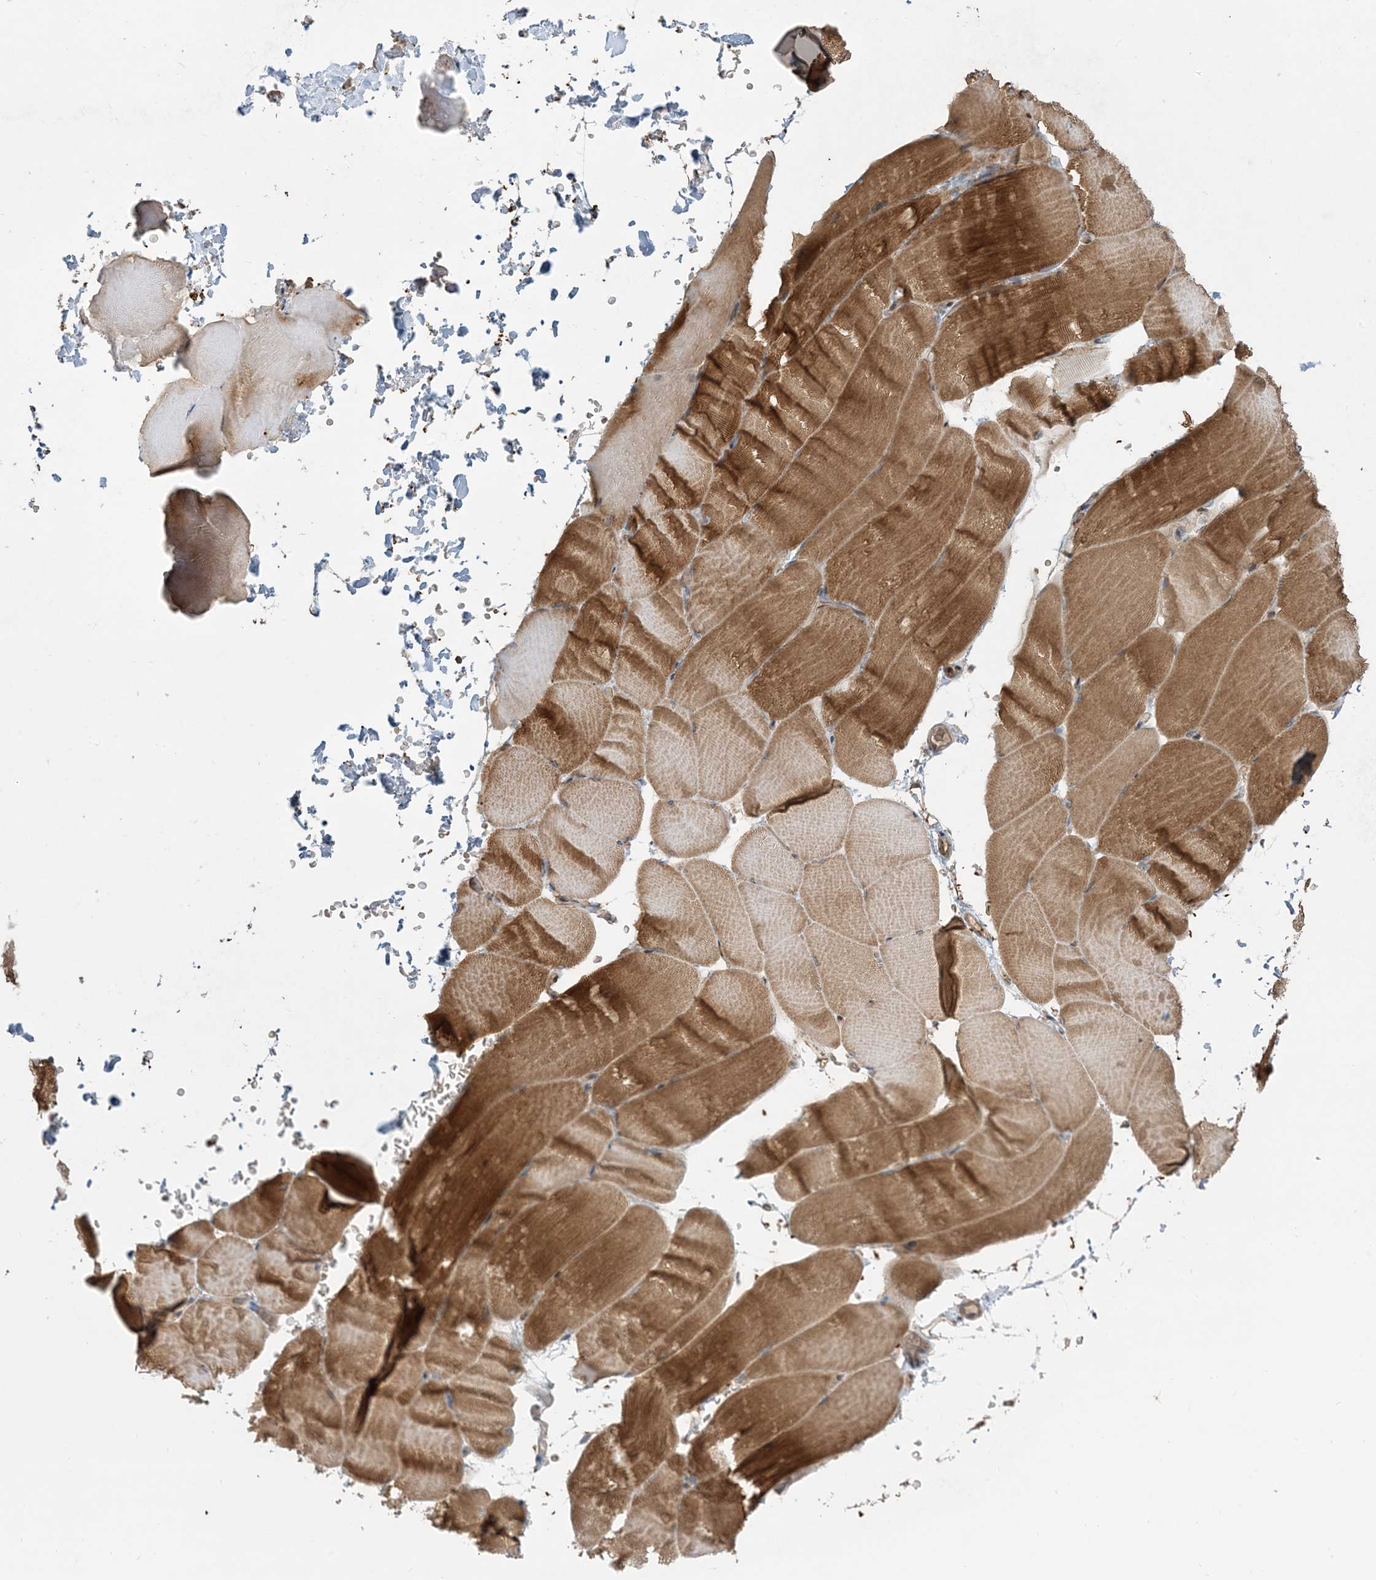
{"staining": {"intensity": "moderate", "quantity": ">75%", "location": "cytoplasmic/membranous"}, "tissue": "skeletal muscle", "cell_type": "Myocytes", "image_type": "normal", "snomed": [{"axis": "morphology", "description": "Normal tissue, NOS"}, {"axis": "topography", "description": "Skeletal muscle"}, {"axis": "topography", "description": "Parathyroid gland"}], "caption": "Immunohistochemical staining of benign human skeletal muscle exhibits >75% levels of moderate cytoplasmic/membranous protein expression in about >75% of myocytes. (Brightfield microscopy of DAB IHC at high magnification).", "gene": "PPM1F", "patient": {"sex": "female", "age": 37}}